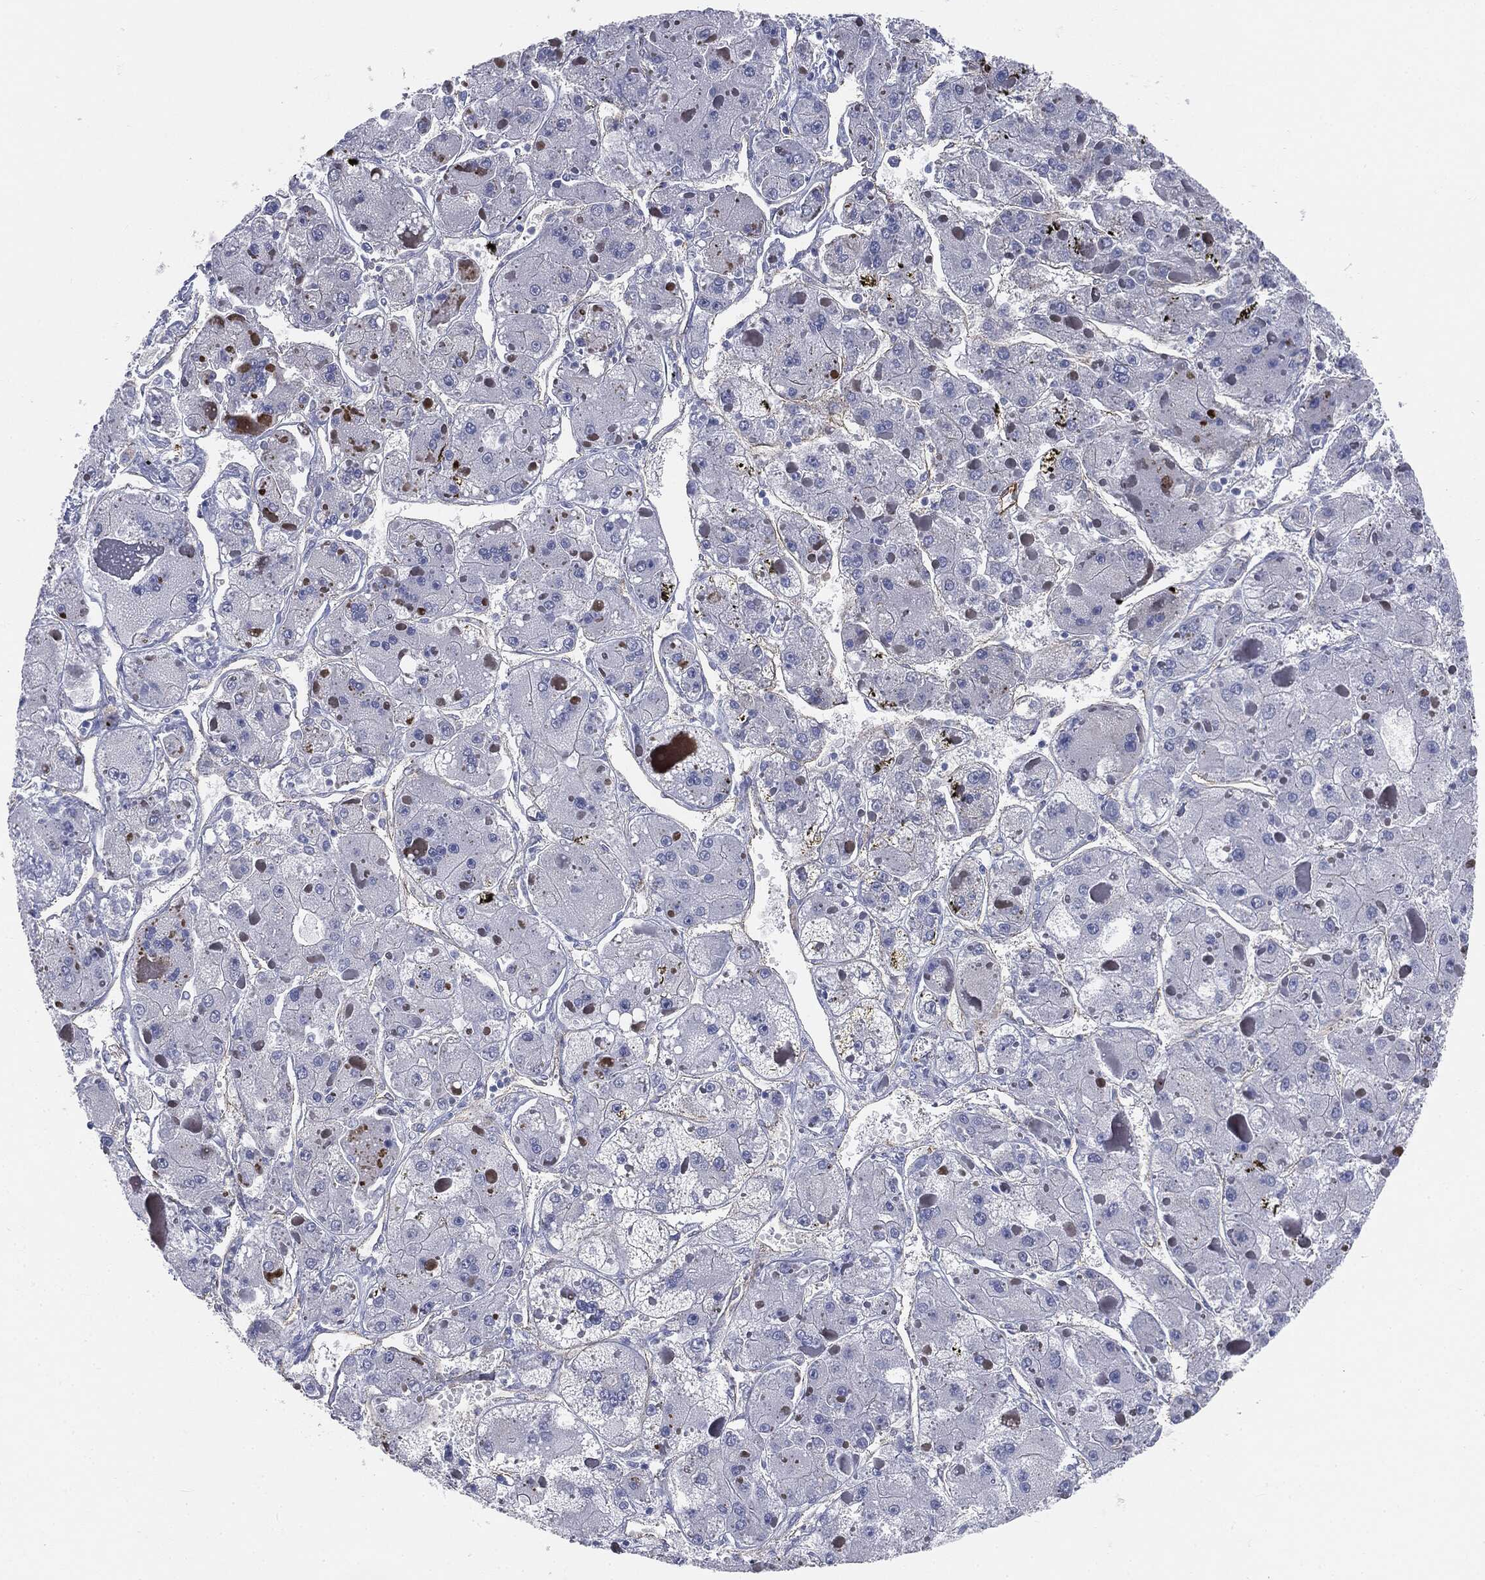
{"staining": {"intensity": "negative", "quantity": "none", "location": "none"}, "tissue": "liver cancer", "cell_type": "Tumor cells", "image_type": "cancer", "snomed": [{"axis": "morphology", "description": "Carcinoma, Hepatocellular, NOS"}, {"axis": "topography", "description": "Liver"}], "caption": "This image is of liver hepatocellular carcinoma stained with IHC to label a protein in brown with the nuclei are counter-stained blue. There is no staining in tumor cells.", "gene": "MUC5AC", "patient": {"sex": "female", "age": 73}}